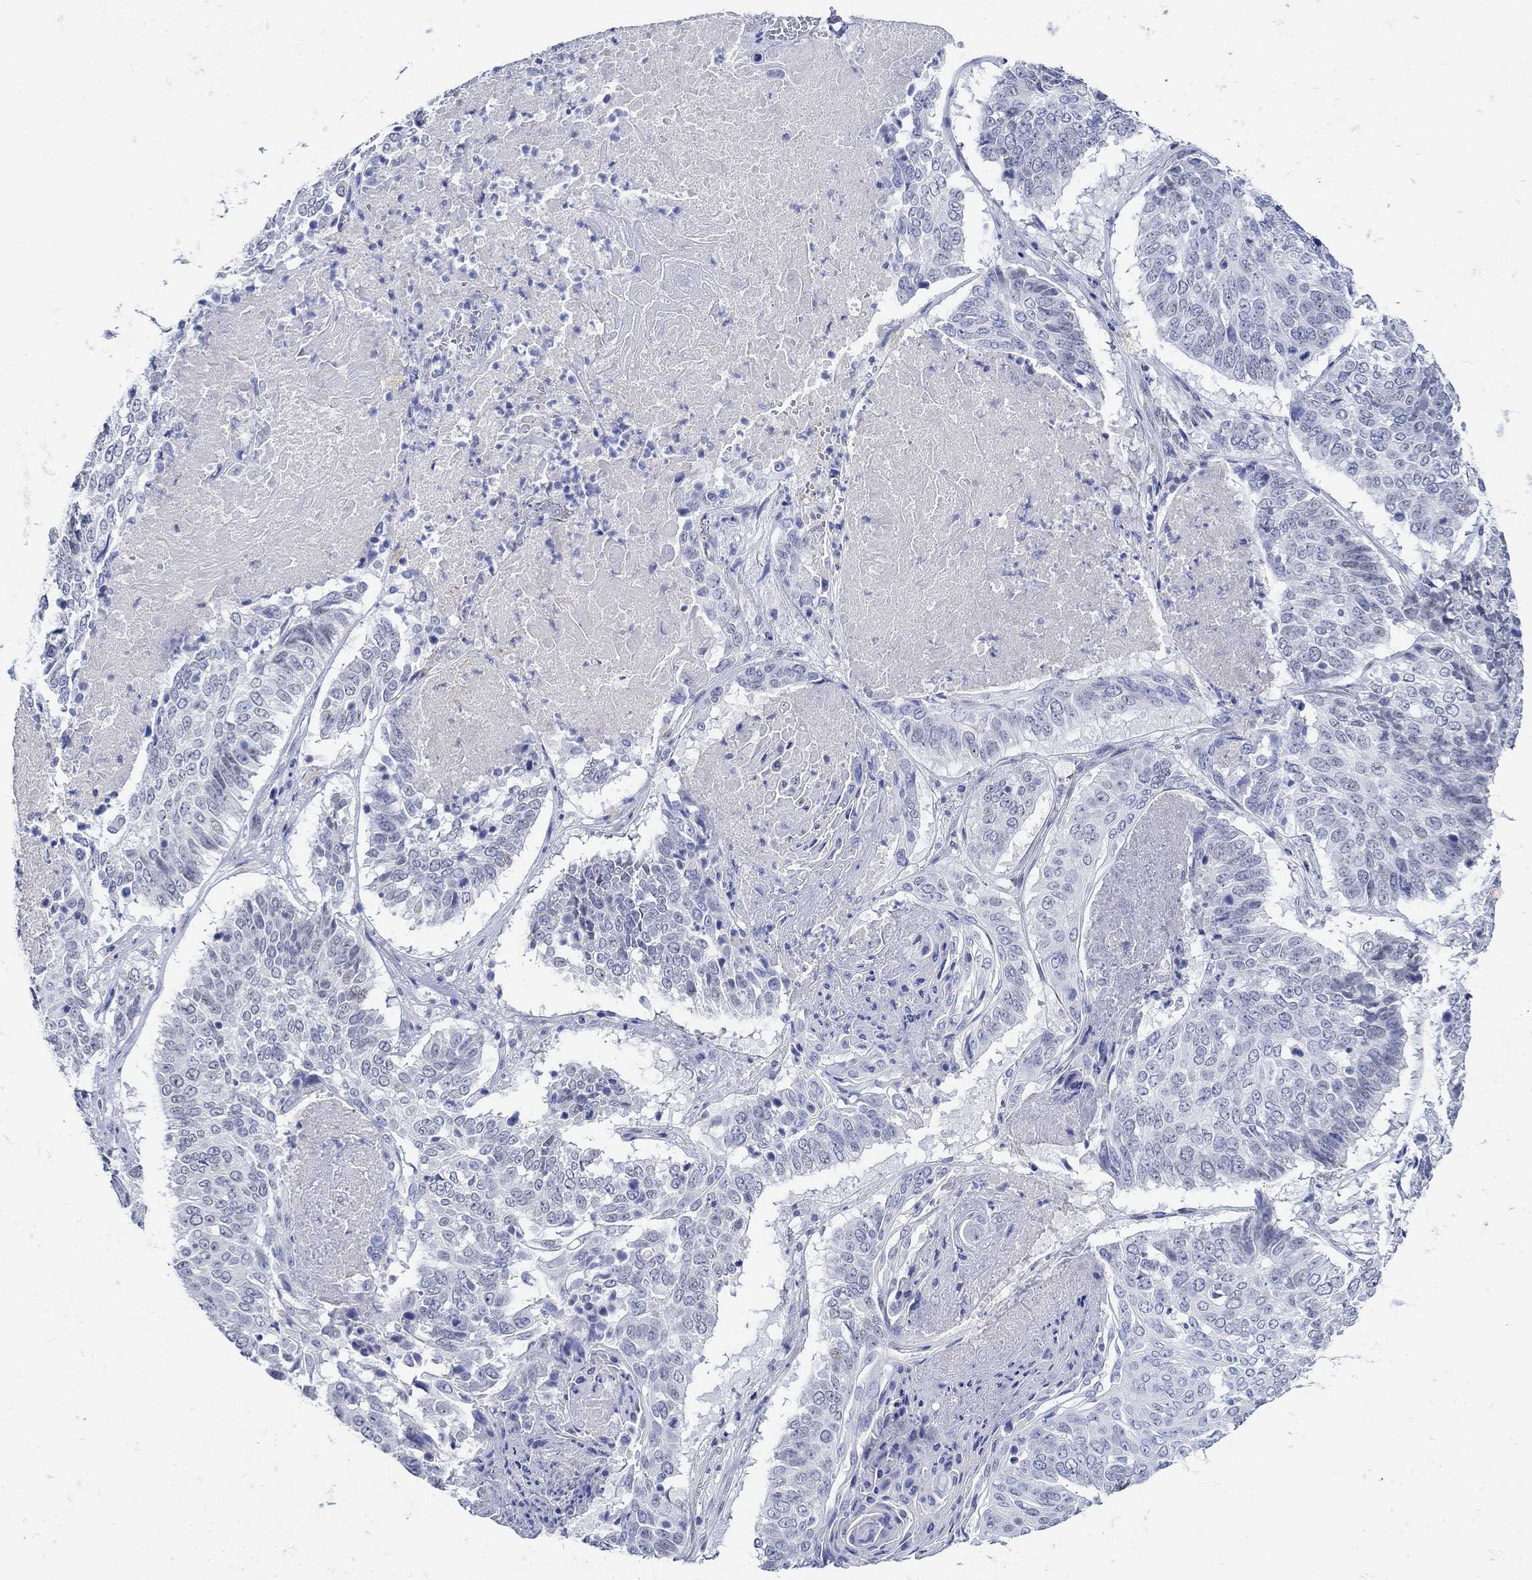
{"staining": {"intensity": "negative", "quantity": "none", "location": "none"}, "tissue": "lung cancer", "cell_type": "Tumor cells", "image_type": "cancer", "snomed": [{"axis": "morphology", "description": "Squamous cell carcinoma, NOS"}, {"axis": "topography", "description": "Lung"}], "caption": "Immunohistochemistry (IHC) micrograph of neoplastic tissue: human lung cancer (squamous cell carcinoma) stained with DAB (3,3'-diaminobenzidine) exhibits no significant protein staining in tumor cells.", "gene": "NOS1", "patient": {"sex": "male", "age": 64}}